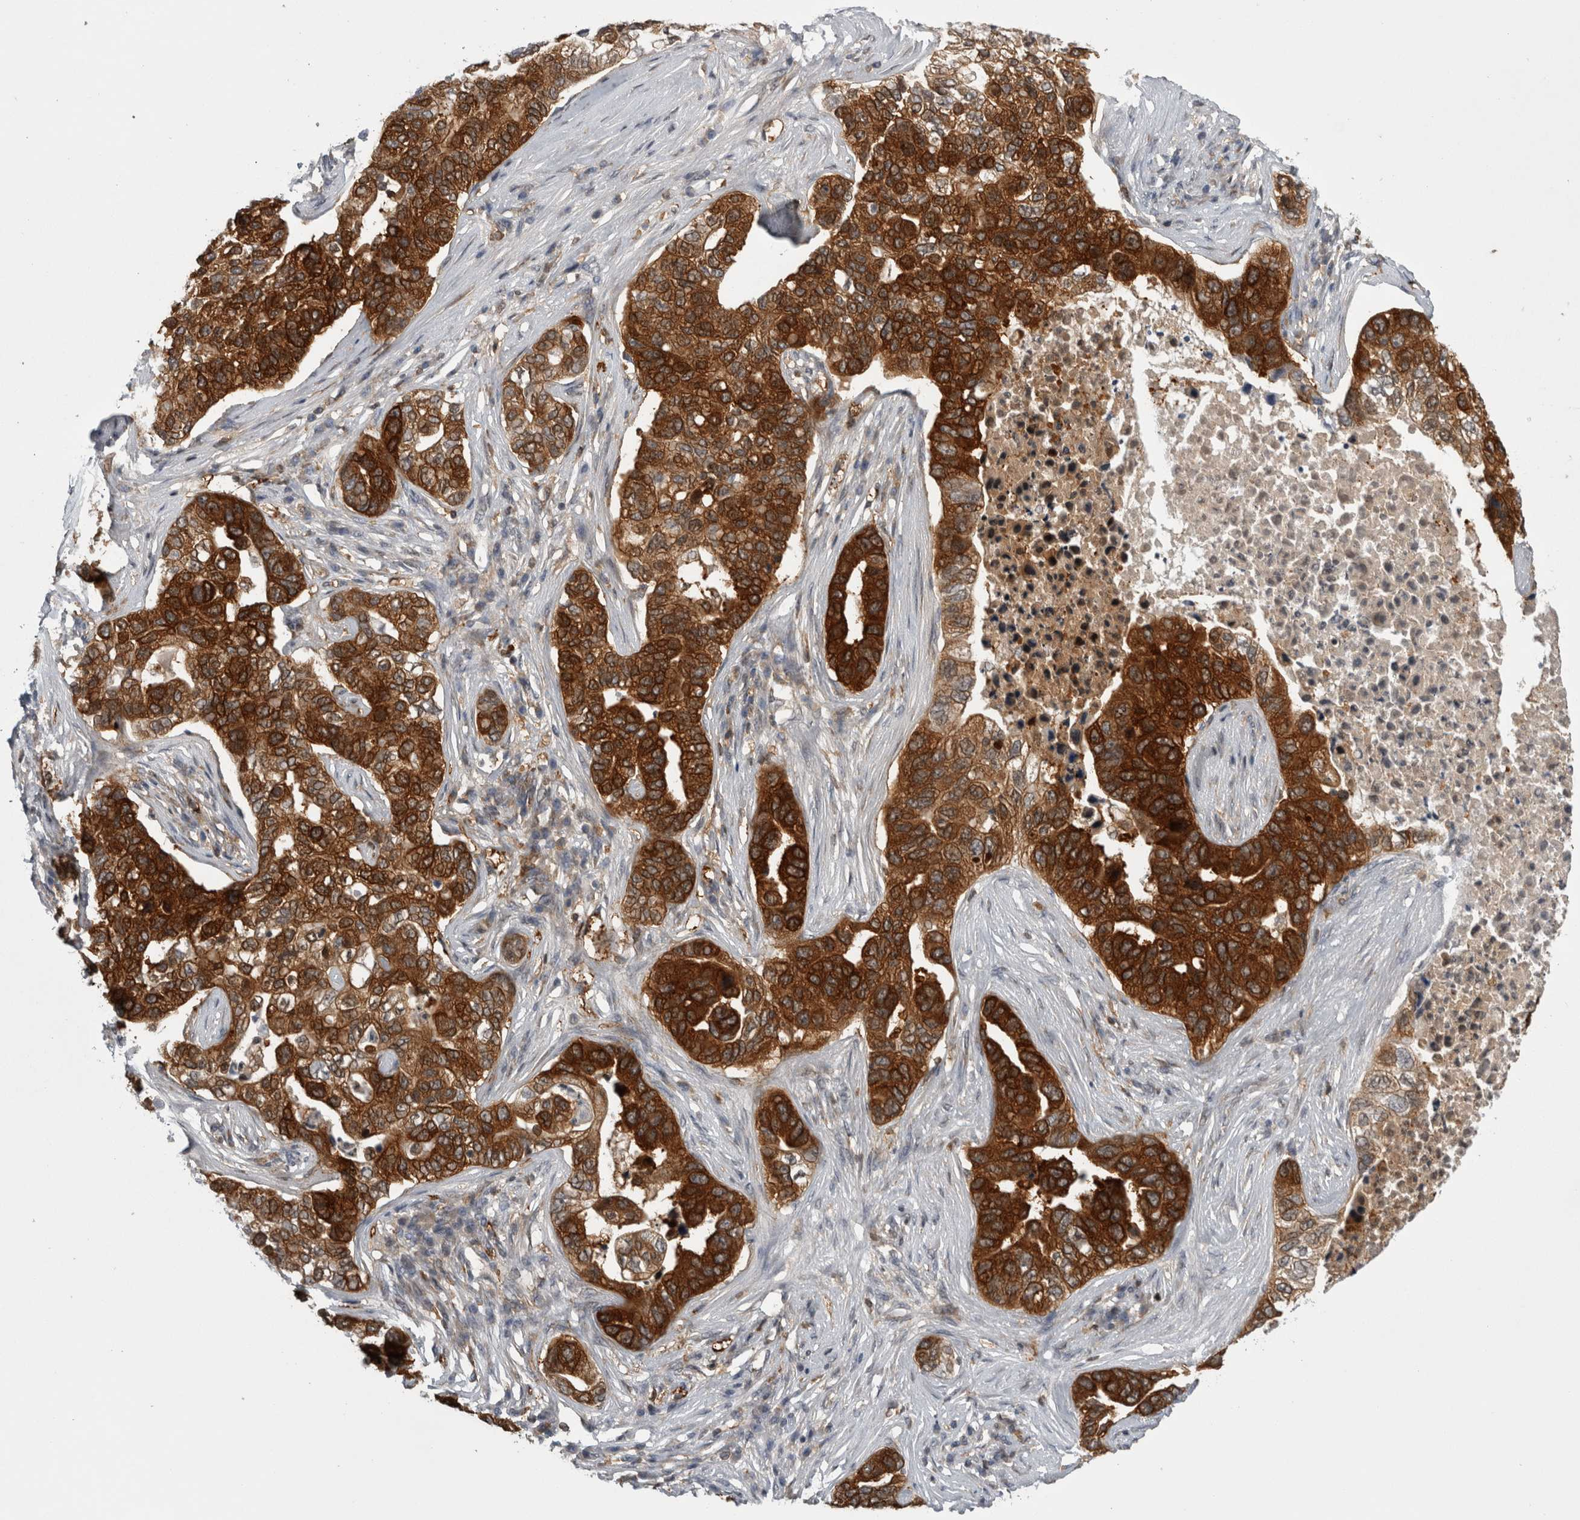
{"staining": {"intensity": "strong", "quantity": ">75%", "location": "cytoplasmic/membranous"}, "tissue": "pancreatic cancer", "cell_type": "Tumor cells", "image_type": "cancer", "snomed": [{"axis": "morphology", "description": "Adenocarcinoma, NOS"}, {"axis": "topography", "description": "Pancreas"}], "caption": "Pancreatic cancer was stained to show a protein in brown. There is high levels of strong cytoplasmic/membranous staining in approximately >75% of tumor cells.", "gene": "CACYBP", "patient": {"sex": "female", "age": 61}}